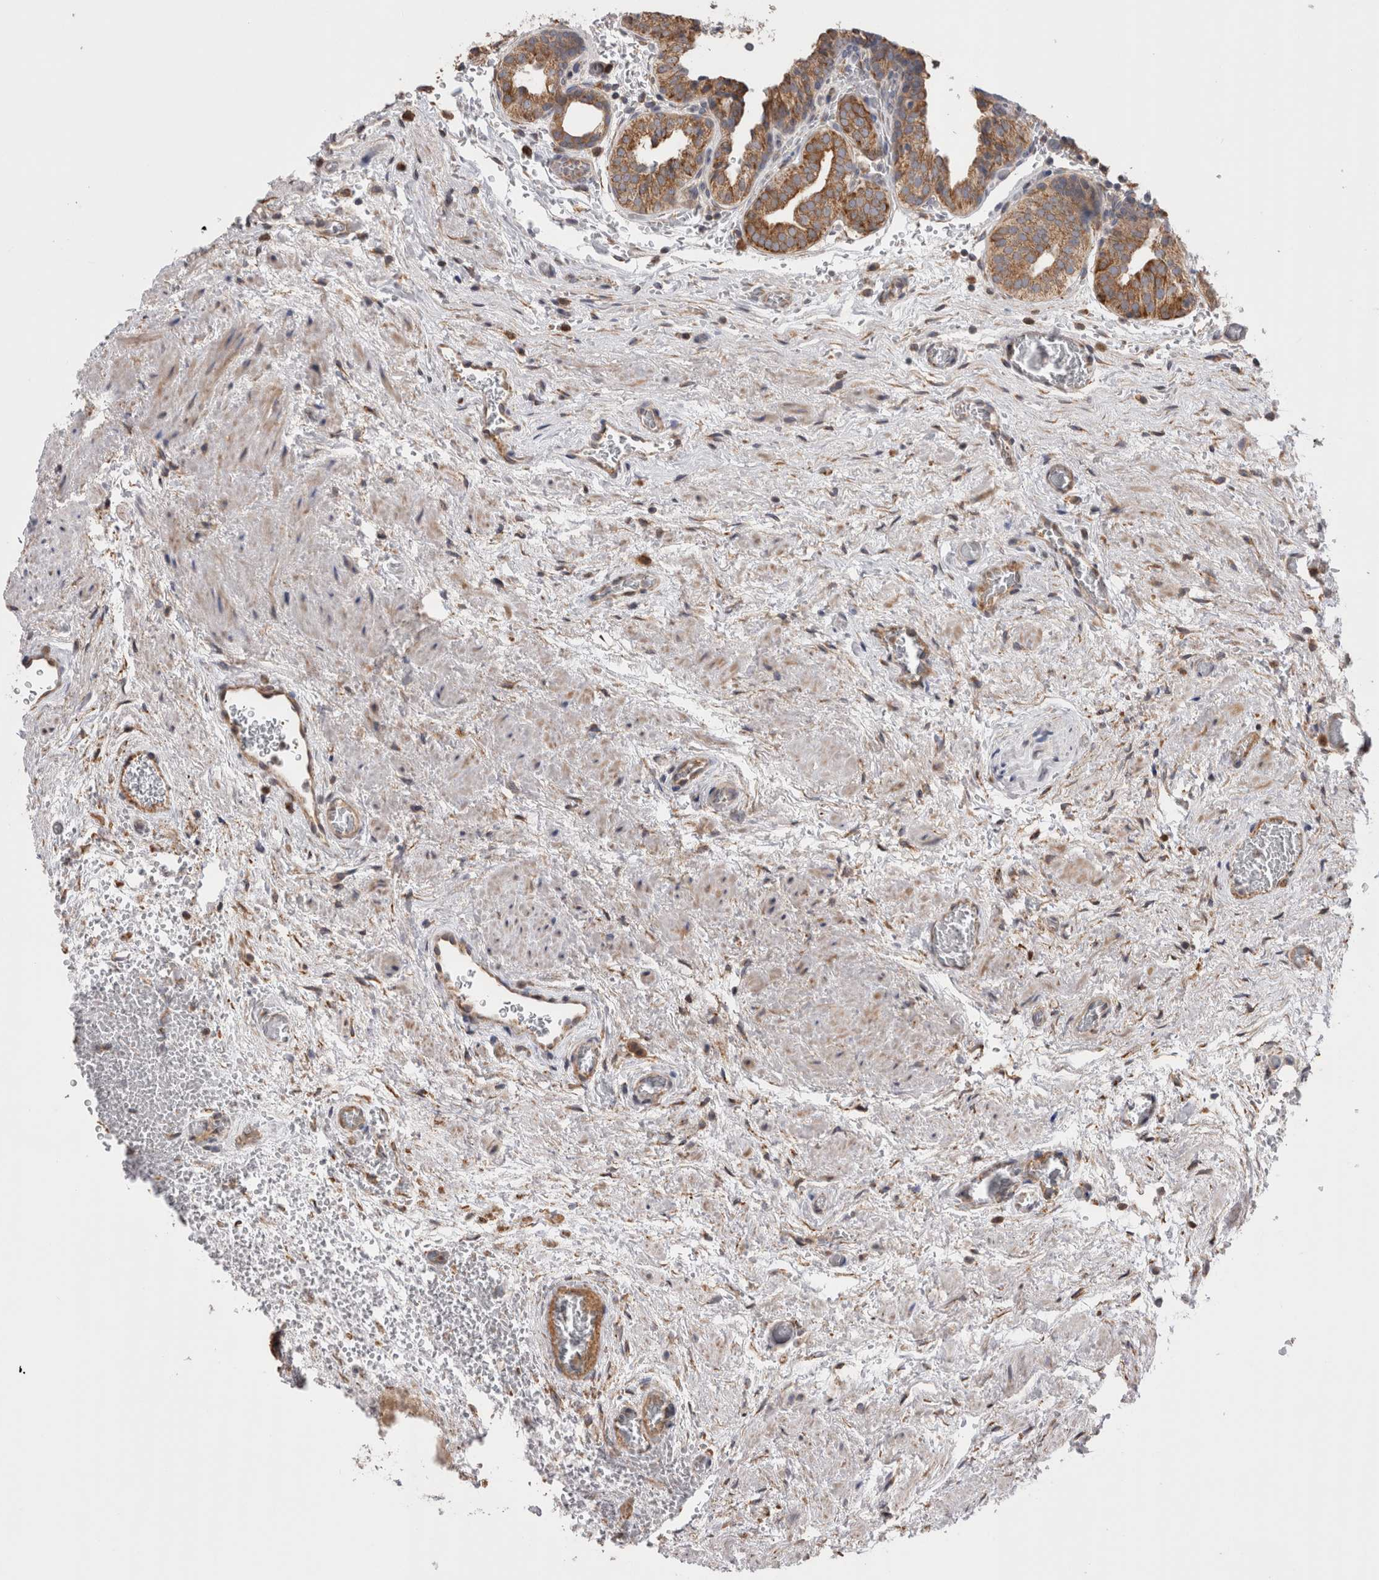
{"staining": {"intensity": "moderate", "quantity": ">75%", "location": "cytoplasmic/membranous"}, "tissue": "prostate", "cell_type": "Glandular cells", "image_type": "normal", "snomed": [{"axis": "morphology", "description": "Normal tissue, NOS"}, {"axis": "topography", "description": "Prostate"}], "caption": "Immunohistochemistry (IHC) (DAB) staining of unremarkable human prostate reveals moderate cytoplasmic/membranous protein expression in approximately >75% of glandular cells. (Stains: DAB (3,3'-diaminobenzidine) in brown, nuclei in blue, Microscopy: brightfield microscopy at high magnification).", "gene": "SMAP2", "patient": {"sex": "male", "age": 48}}